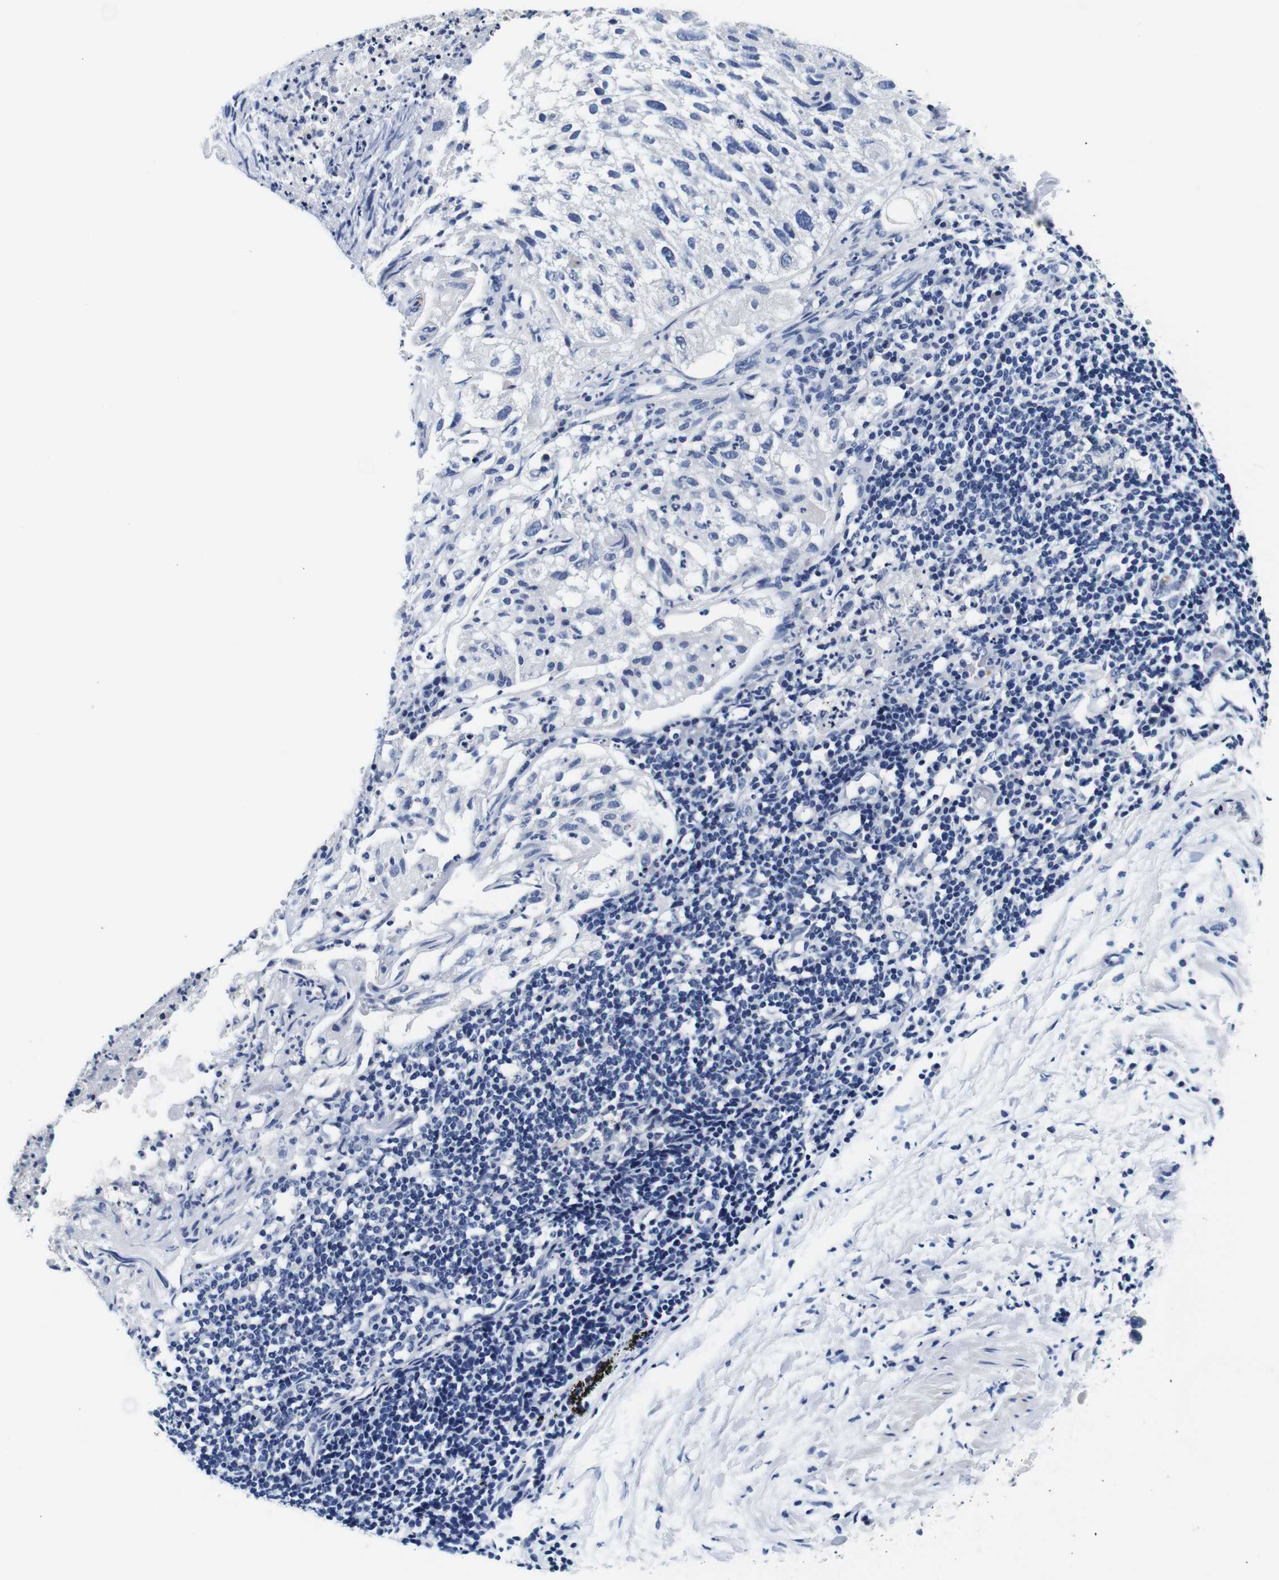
{"staining": {"intensity": "negative", "quantity": "none", "location": "none"}, "tissue": "lung cancer", "cell_type": "Tumor cells", "image_type": "cancer", "snomed": [{"axis": "morphology", "description": "Inflammation, NOS"}, {"axis": "morphology", "description": "Squamous cell carcinoma, NOS"}, {"axis": "topography", "description": "Lymph node"}, {"axis": "topography", "description": "Soft tissue"}, {"axis": "topography", "description": "Lung"}], "caption": "Tumor cells show no significant staining in lung cancer (squamous cell carcinoma).", "gene": "GP1BA", "patient": {"sex": "male", "age": 66}}